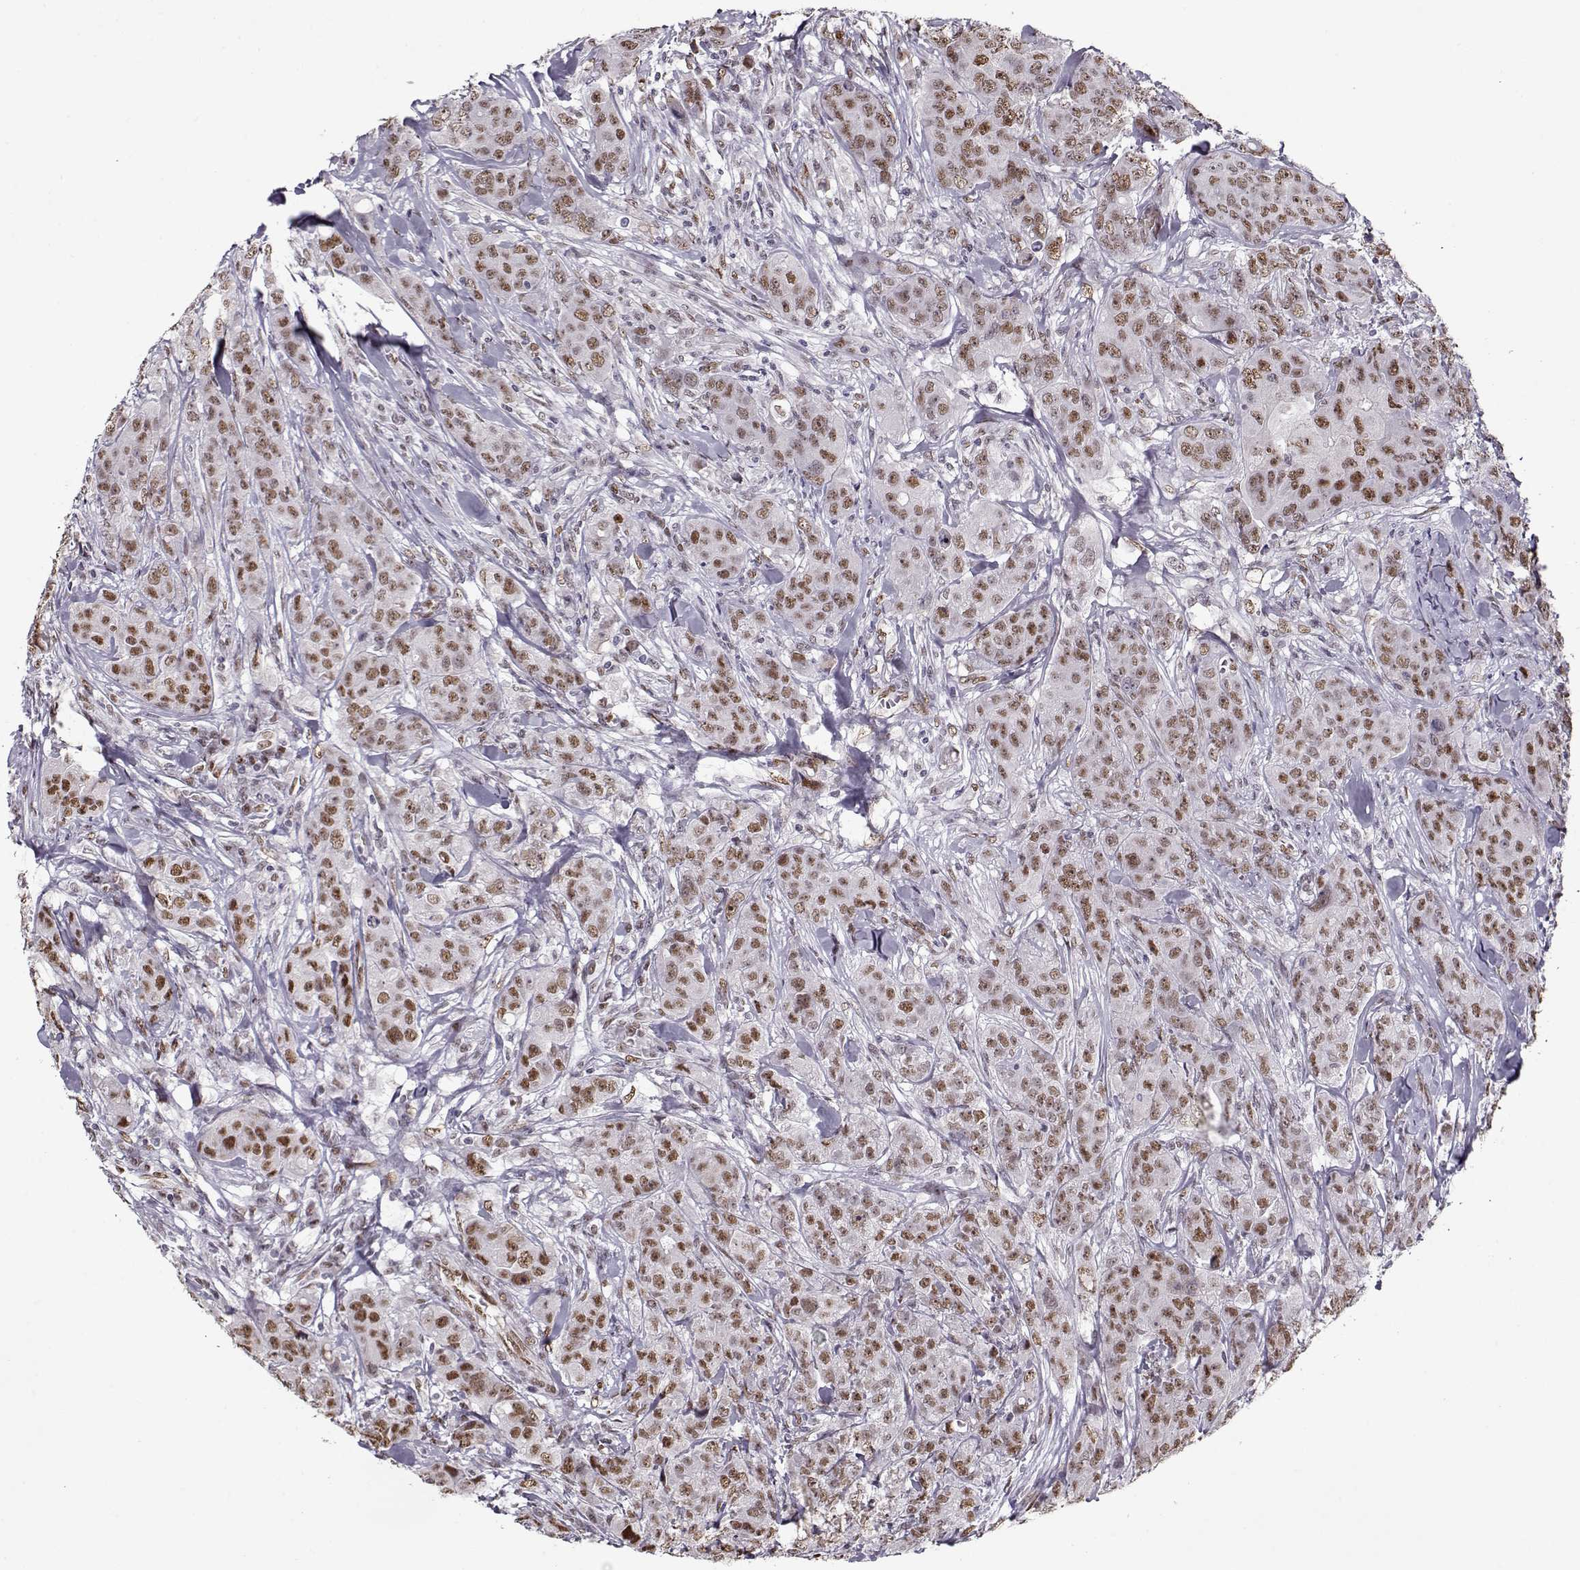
{"staining": {"intensity": "moderate", "quantity": ">75%", "location": "nuclear"}, "tissue": "breast cancer", "cell_type": "Tumor cells", "image_type": "cancer", "snomed": [{"axis": "morphology", "description": "Duct carcinoma"}, {"axis": "topography", "description": "Breast"}], "caption": "An immunohistochemistry (IHC) histopathology image of neoplastic tissue is shown. Protein staining in brown shows moderate nuclear positivity in breast cancer (intraductal carcinoma) within tumor cells.", "gene": "PRMT8", "patient": {"sex": "female", "age": 43}}